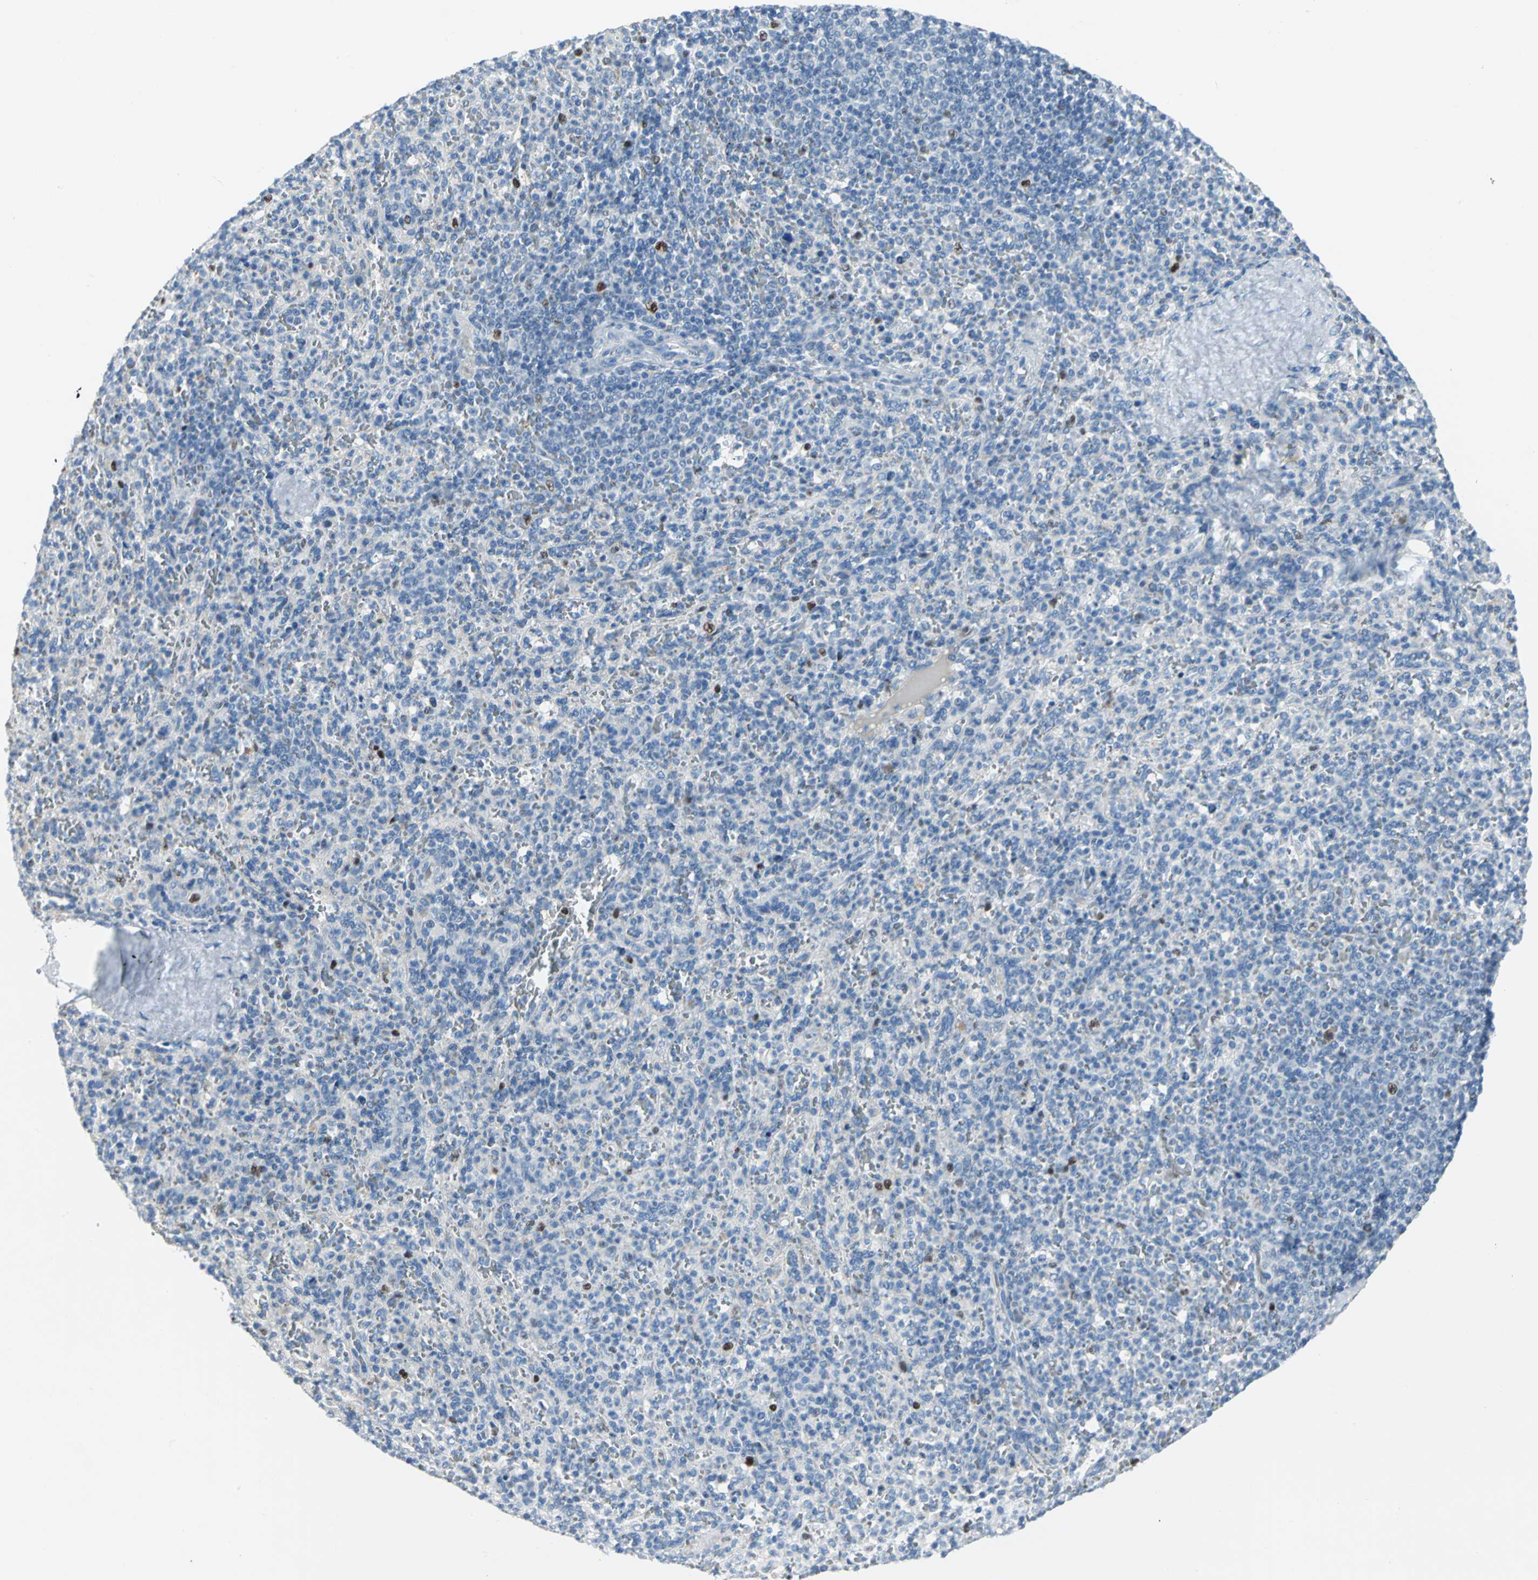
{"staining": {"intensity": "strong", "quantity": "<25%", "location": "nuclear"}, "tissue": "spleen", "cell_type": "Cells in red pulp", "image_type": "normal", "snomed": [{"axis": "morphology", "description": "Normal tissue, NOS"}, {"axis": "topography", "description": "Spleen"}], "caption": "Protein staining shows strong nuclear expression in about <25% of cells in red pulp in normal spleen. The protein is shown in brown color, while the nuclei are stained blue.", "gene": "MCM4", "patient": {"sex": "male", "age": 36}}